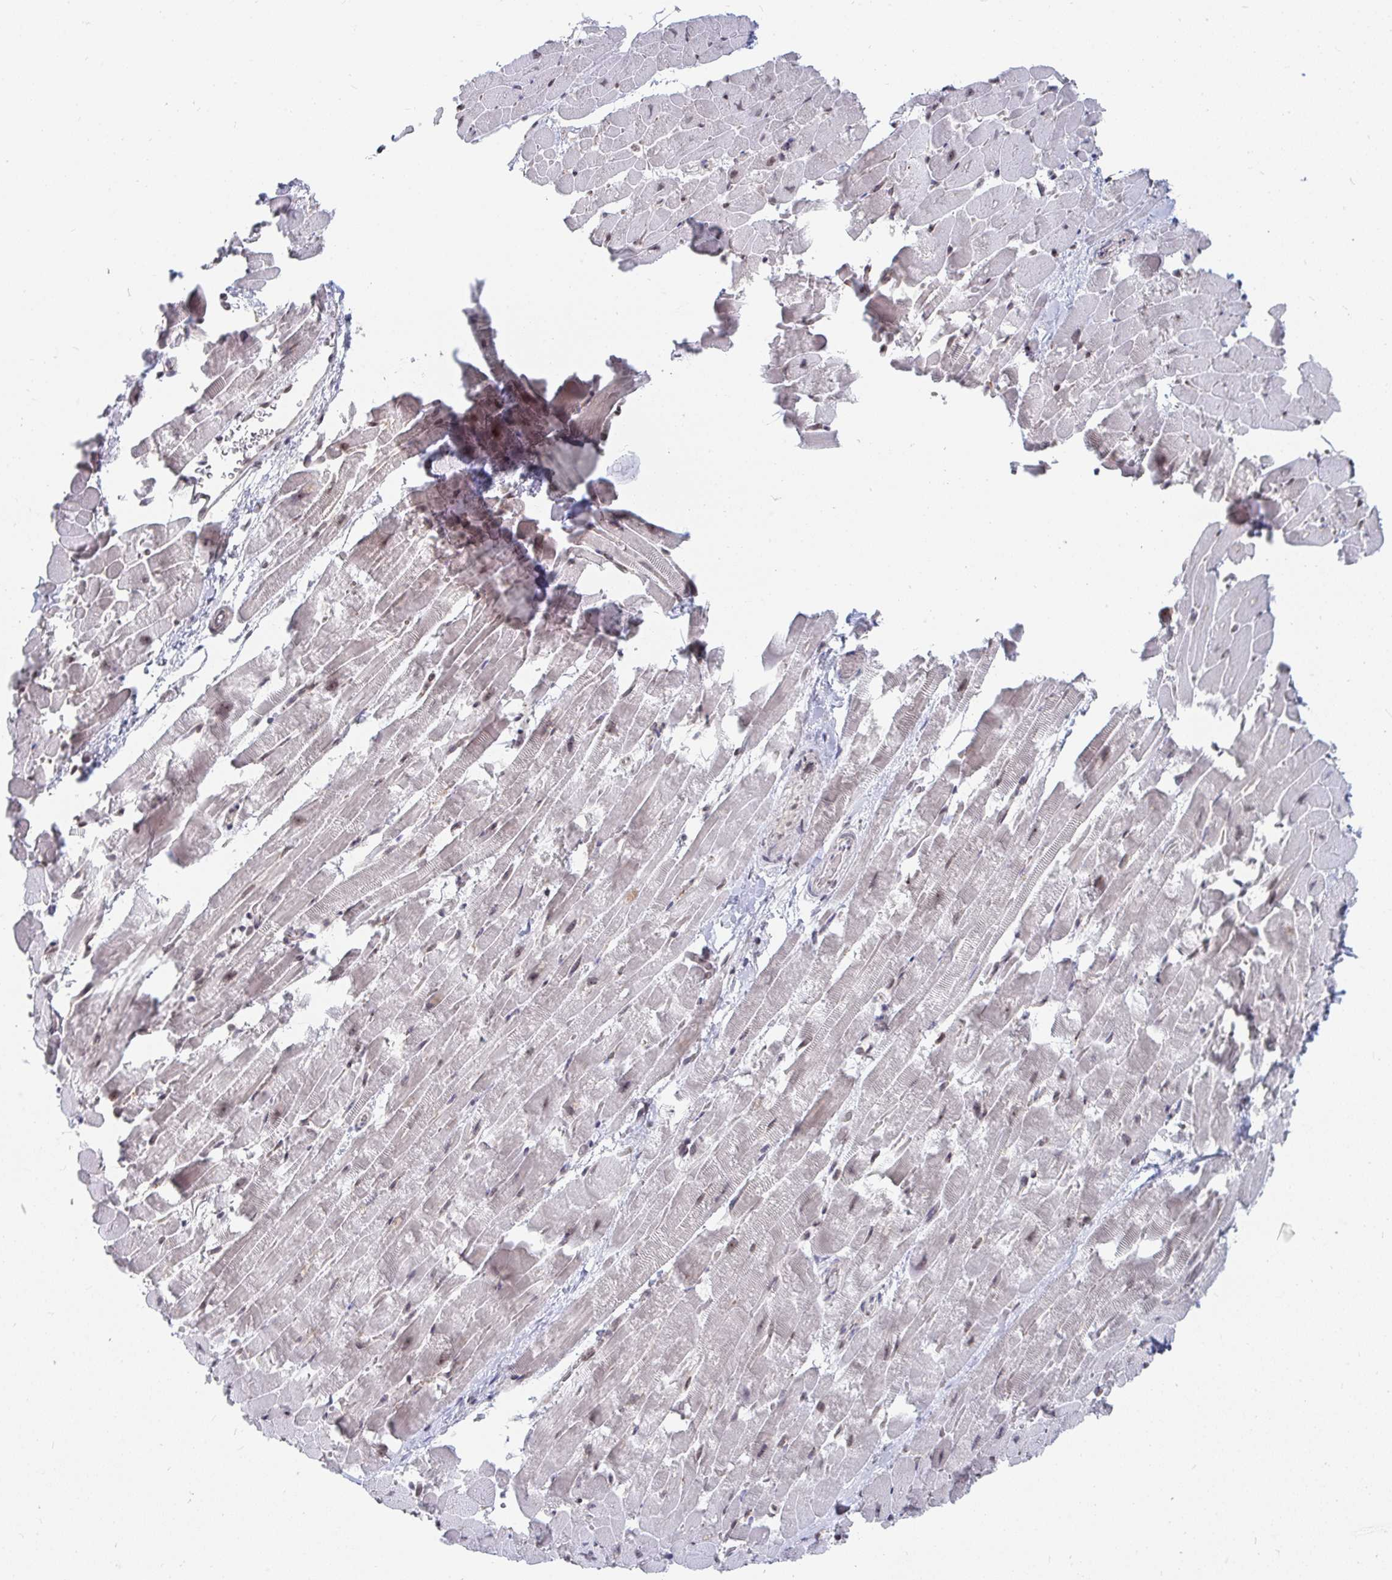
{"staining": {"intensity": "weak", "quantity": "25%-75%", "location": "cytoplasmic/membranous,nuclear"}, "tissue": "heart muscle", "cell_type": "Cardiomyocytes", "image_type": "normal", "snomed": [{"axis": "morphology", "description": "Normal tissue, NOS"}, {"axis": "topography", "description": "Heart"}], "caption": "A micrograph showing weak cytoplasmic/membranous,nuclear staining in approximately 25%-75% of cardiomyocytes in unremarkable heart muscle, as visualized by brown immunohistochemical staining.", "gene": "TRIP12", "patient": {"sex": "male", "age": 37}}